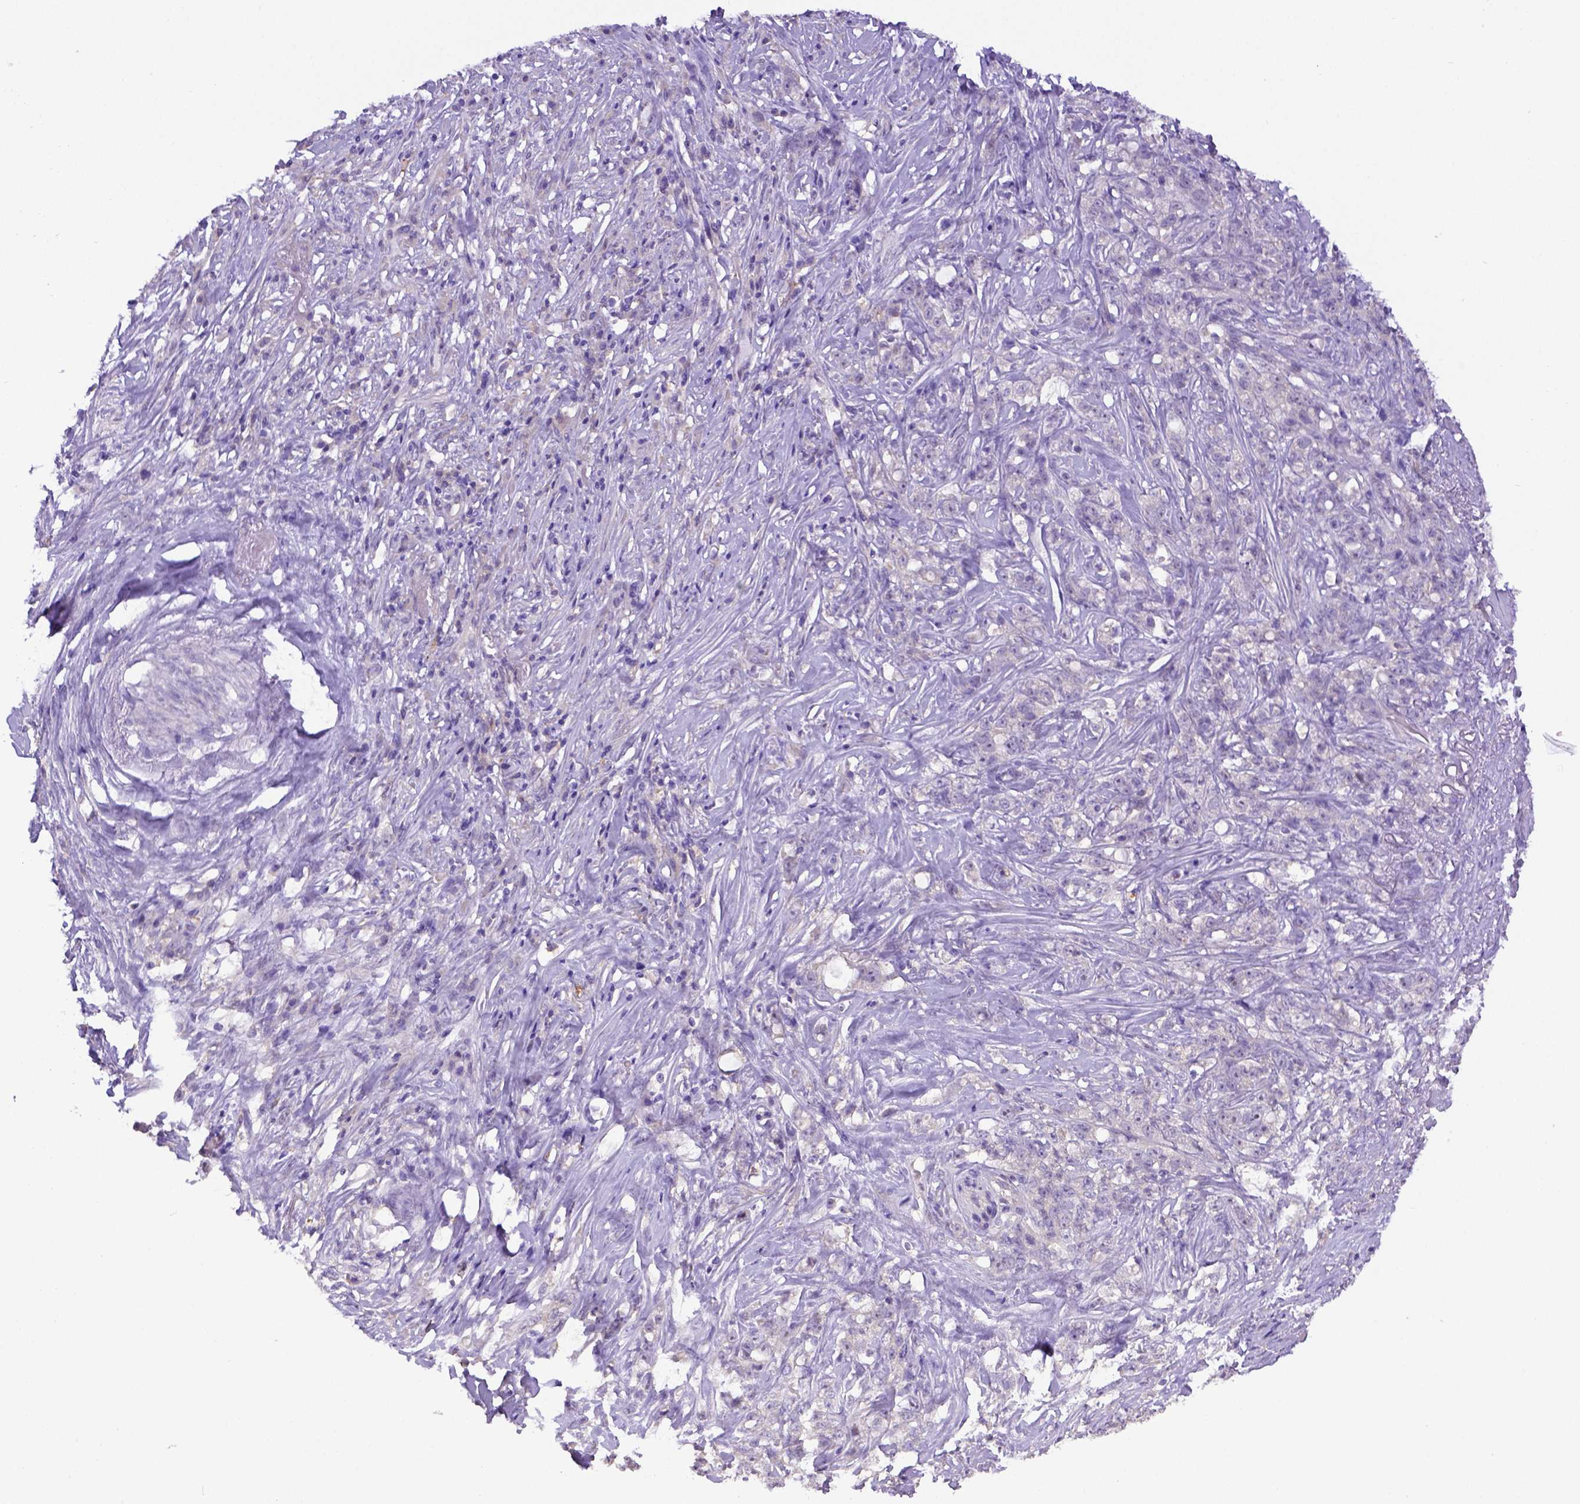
{"staining": {"intensity": "negative", "quantity": "none", "location": "none"}, "tissue": "stomach cancer", "cell_type": "Tumor cells", "image_type": "cancer", "snomed": [{"axis": "morphology", "description": "Adenocarcinoma, NOS"}, {"axis": "topography", "description": "Stomach, lower"}], "caption": "Stomach cancer (adenocarcinoma) was stained to show a protein in brown. There is no significant positivity in tumor cells.", "gene": "CD40", "patient": {"sex": "male", "age": 88}}